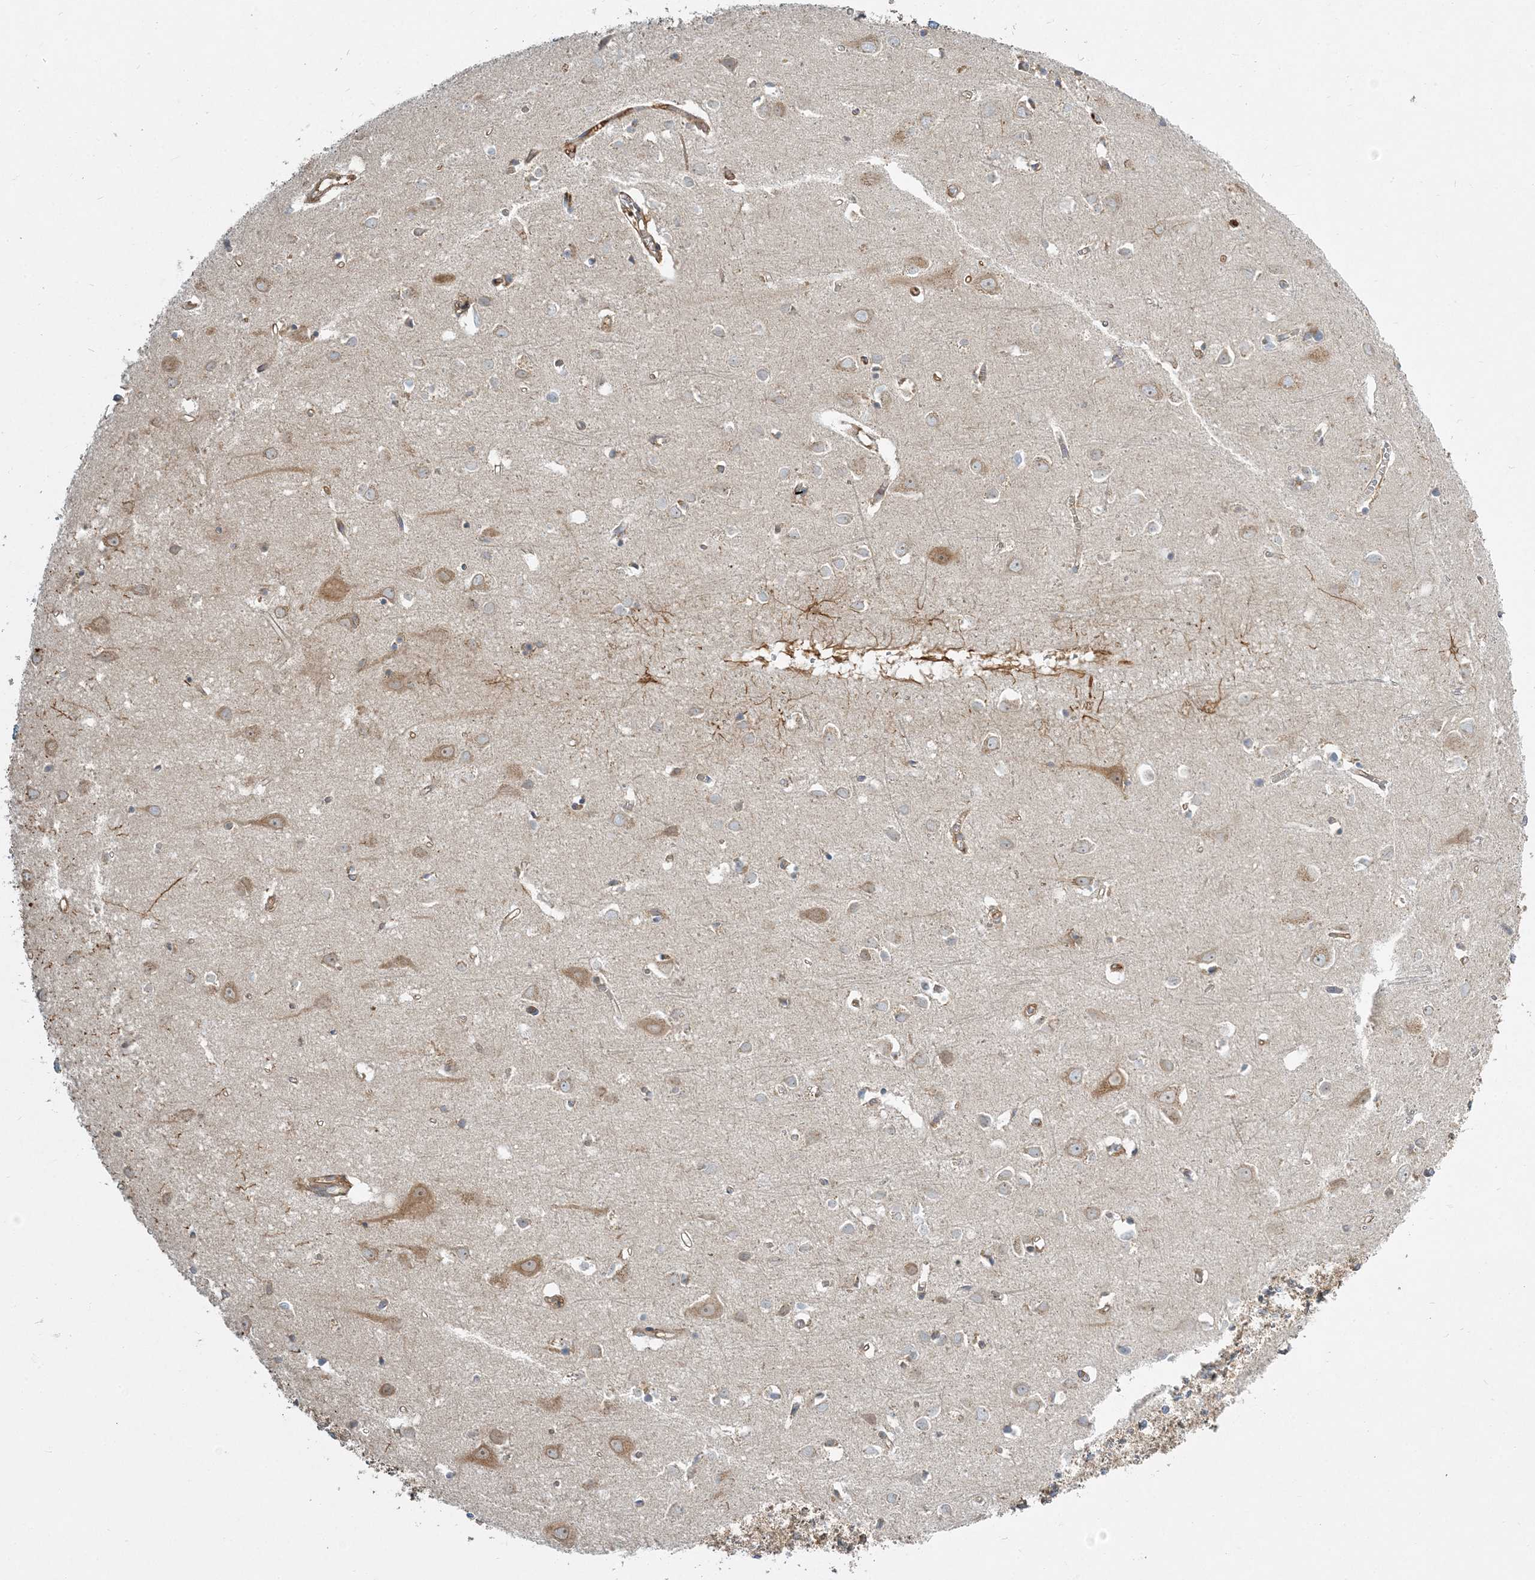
{"staining": {"intensity": "moderate", "quantity": "25%-75%", "location": "cytoplasmic/membranous"}, "tissue": "cerebral cortex", "cell_type": "Endothelial cells", "image_type": "normal", "snomed": [{"axis": "morphology", "description": "Normal tissue, NOS"}, {"axis": "topography", "description": "Cerebral cortex"}], "caption": "The immunohistochemical stain labels moderate cytoplasmic/membranous positivity in endothelial cells of benign cerebral cortex. (DAB IHC, brown staining for protein, blue staining for nuclei).", "gene": "AP1AR", "patient": {"sex": "female", "age": 64}}